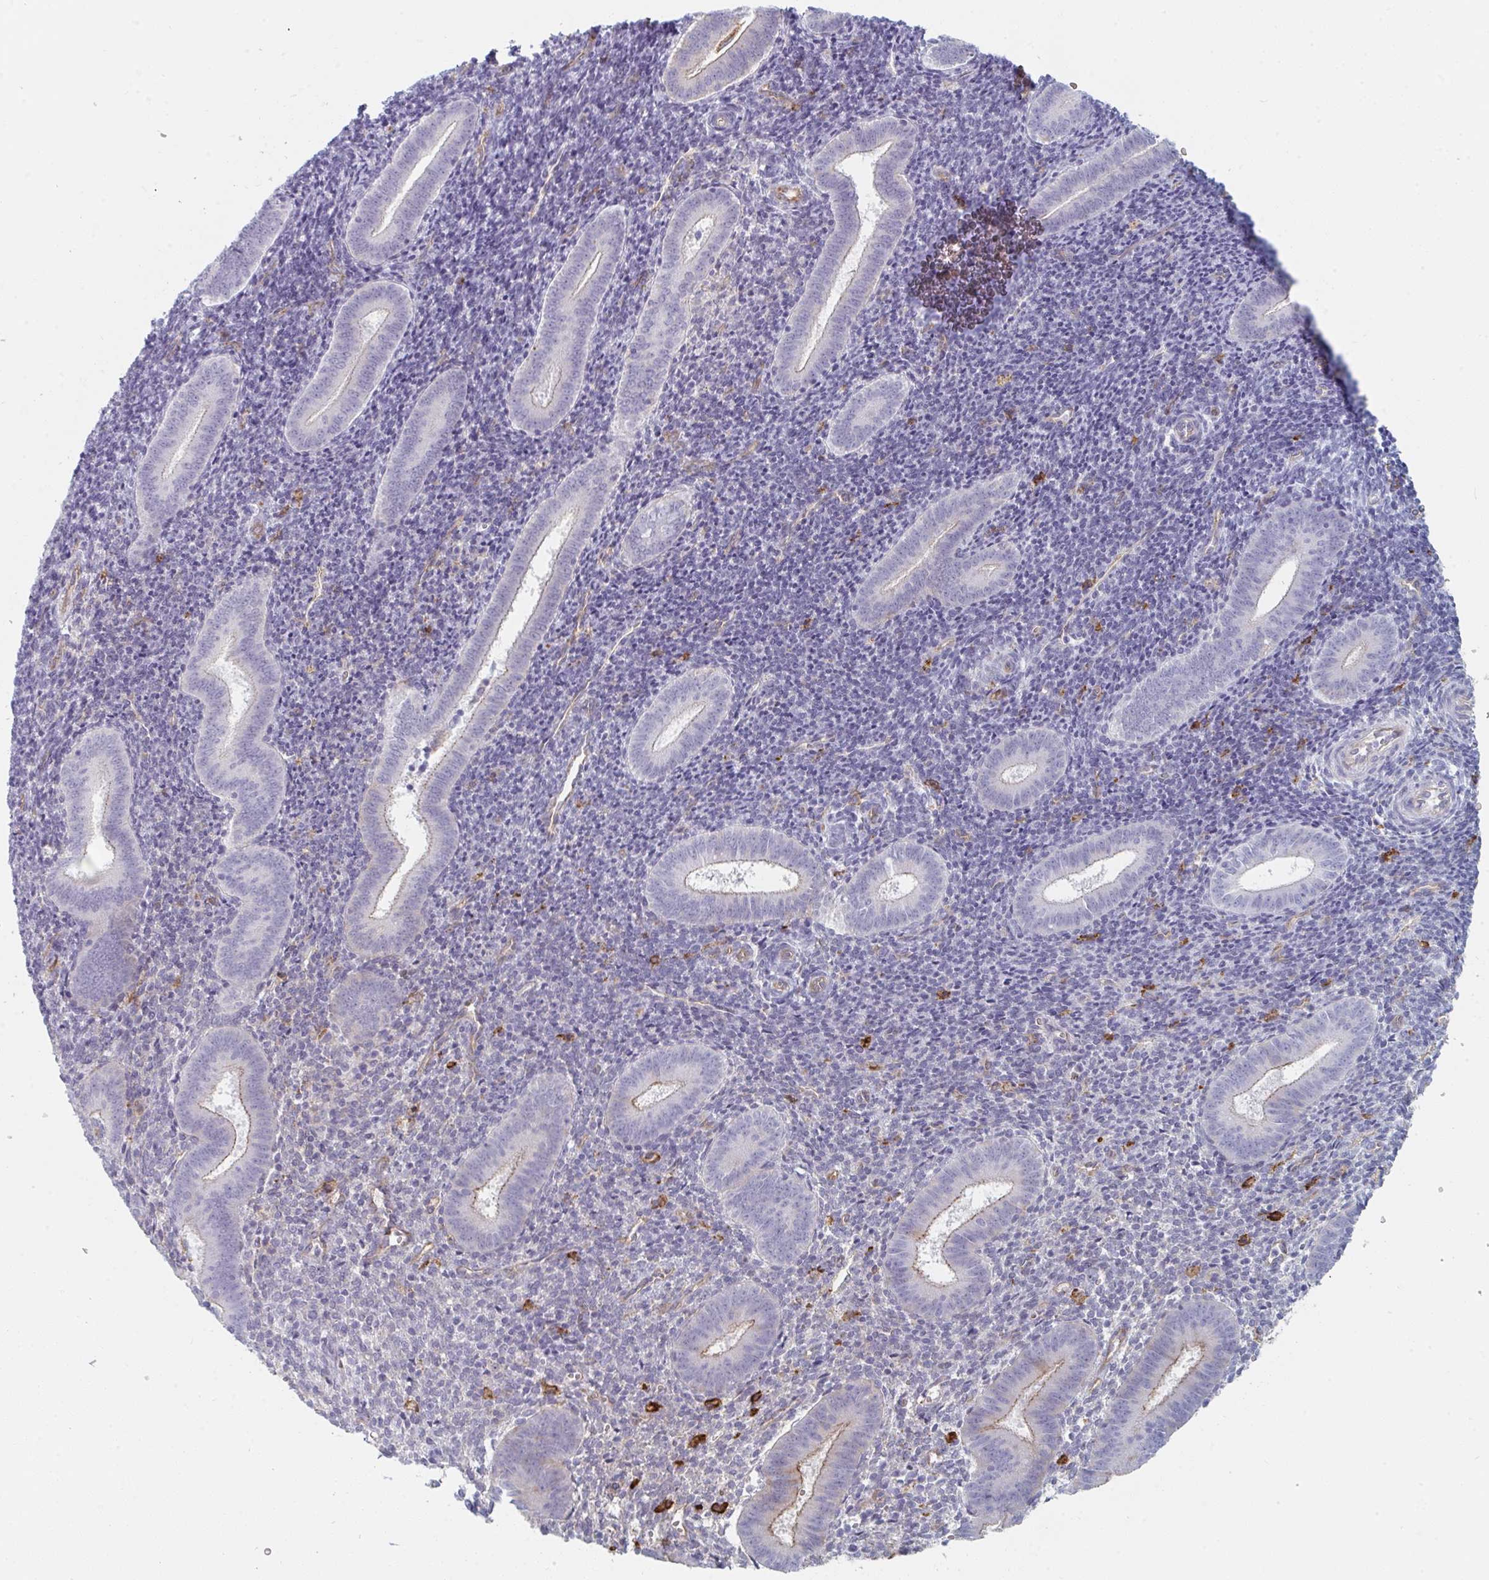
{"staining": {"intensity": "moderate", "quantity": "25%-75%", "location": "cytoplasmic/membranous"}, "tissue": "endometrium", "cell_type": "Cells in endometrial stroma", "image_type": "normal", "snomed": [{"axis": "morphology", "description": "Normal tissue, NOS"}, {"axis": "topography", "description": "Endometrium"}], "caption": "Protein staining displays moderate cytoplasmic/membranous staining in about 25%-75% of cells in endometrial stroma in unremarkable endometrium. (DAB (3,3'-diaminobenzidine) IHC with brightfield microscopy, high magnification).", "gene": "DAB2", "patient": {"sex": "female", "age": 25}}